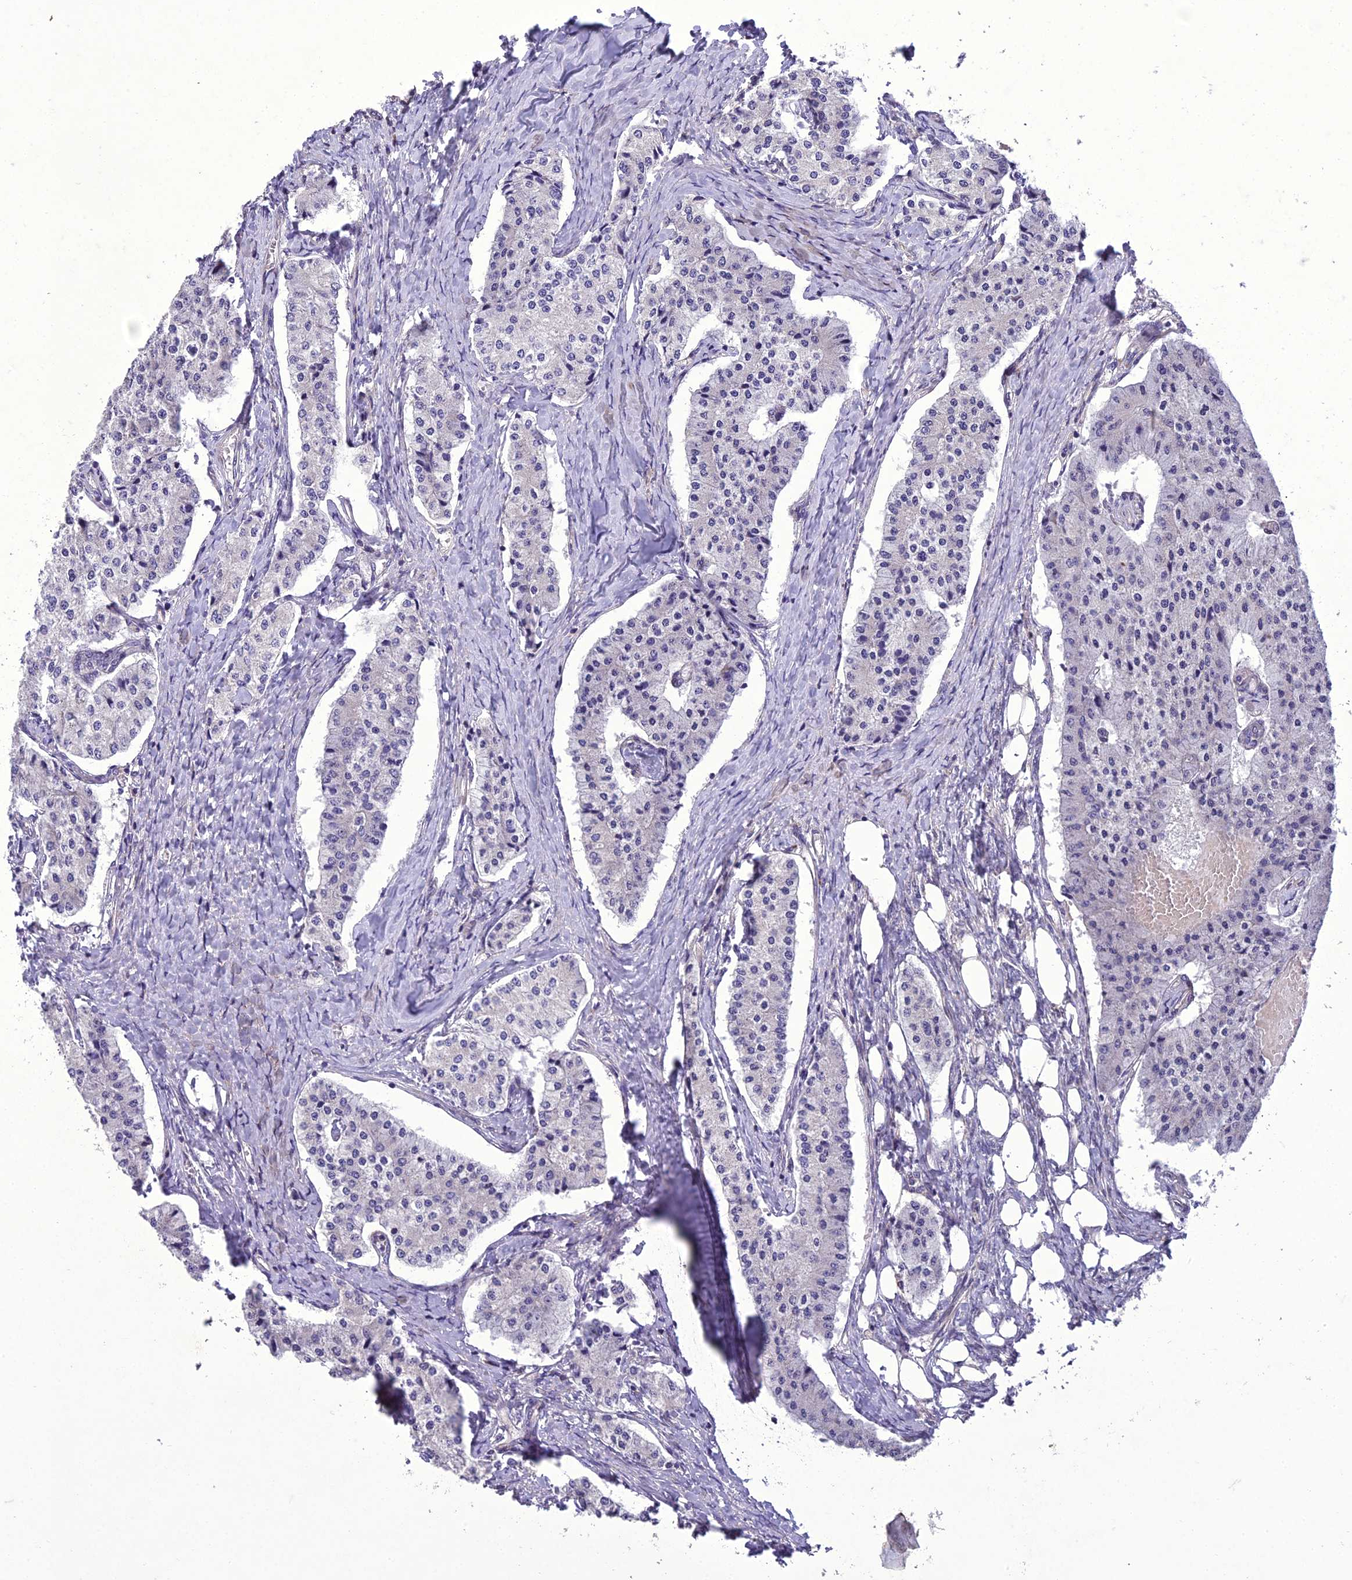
{"staining": {"intensity": "negative", "quantity": "none", "location": "none"}, "tissue": "carcinoid", "cell_type": "Tumor cells", "image_type": "cancer", "snomed": [{"axis": "morphology", "description": "Carcinoid, malignant, NOS"}, {"axis": "topography", "description": "Colon"}], "caption": "This is a photomicrograph of immunohistochemistry (IHC) staining of carcinoid, which shows no staining in tumor cells.", "gene": "ADIPOR2", "patient": {"sex": "female", "age": 52}}